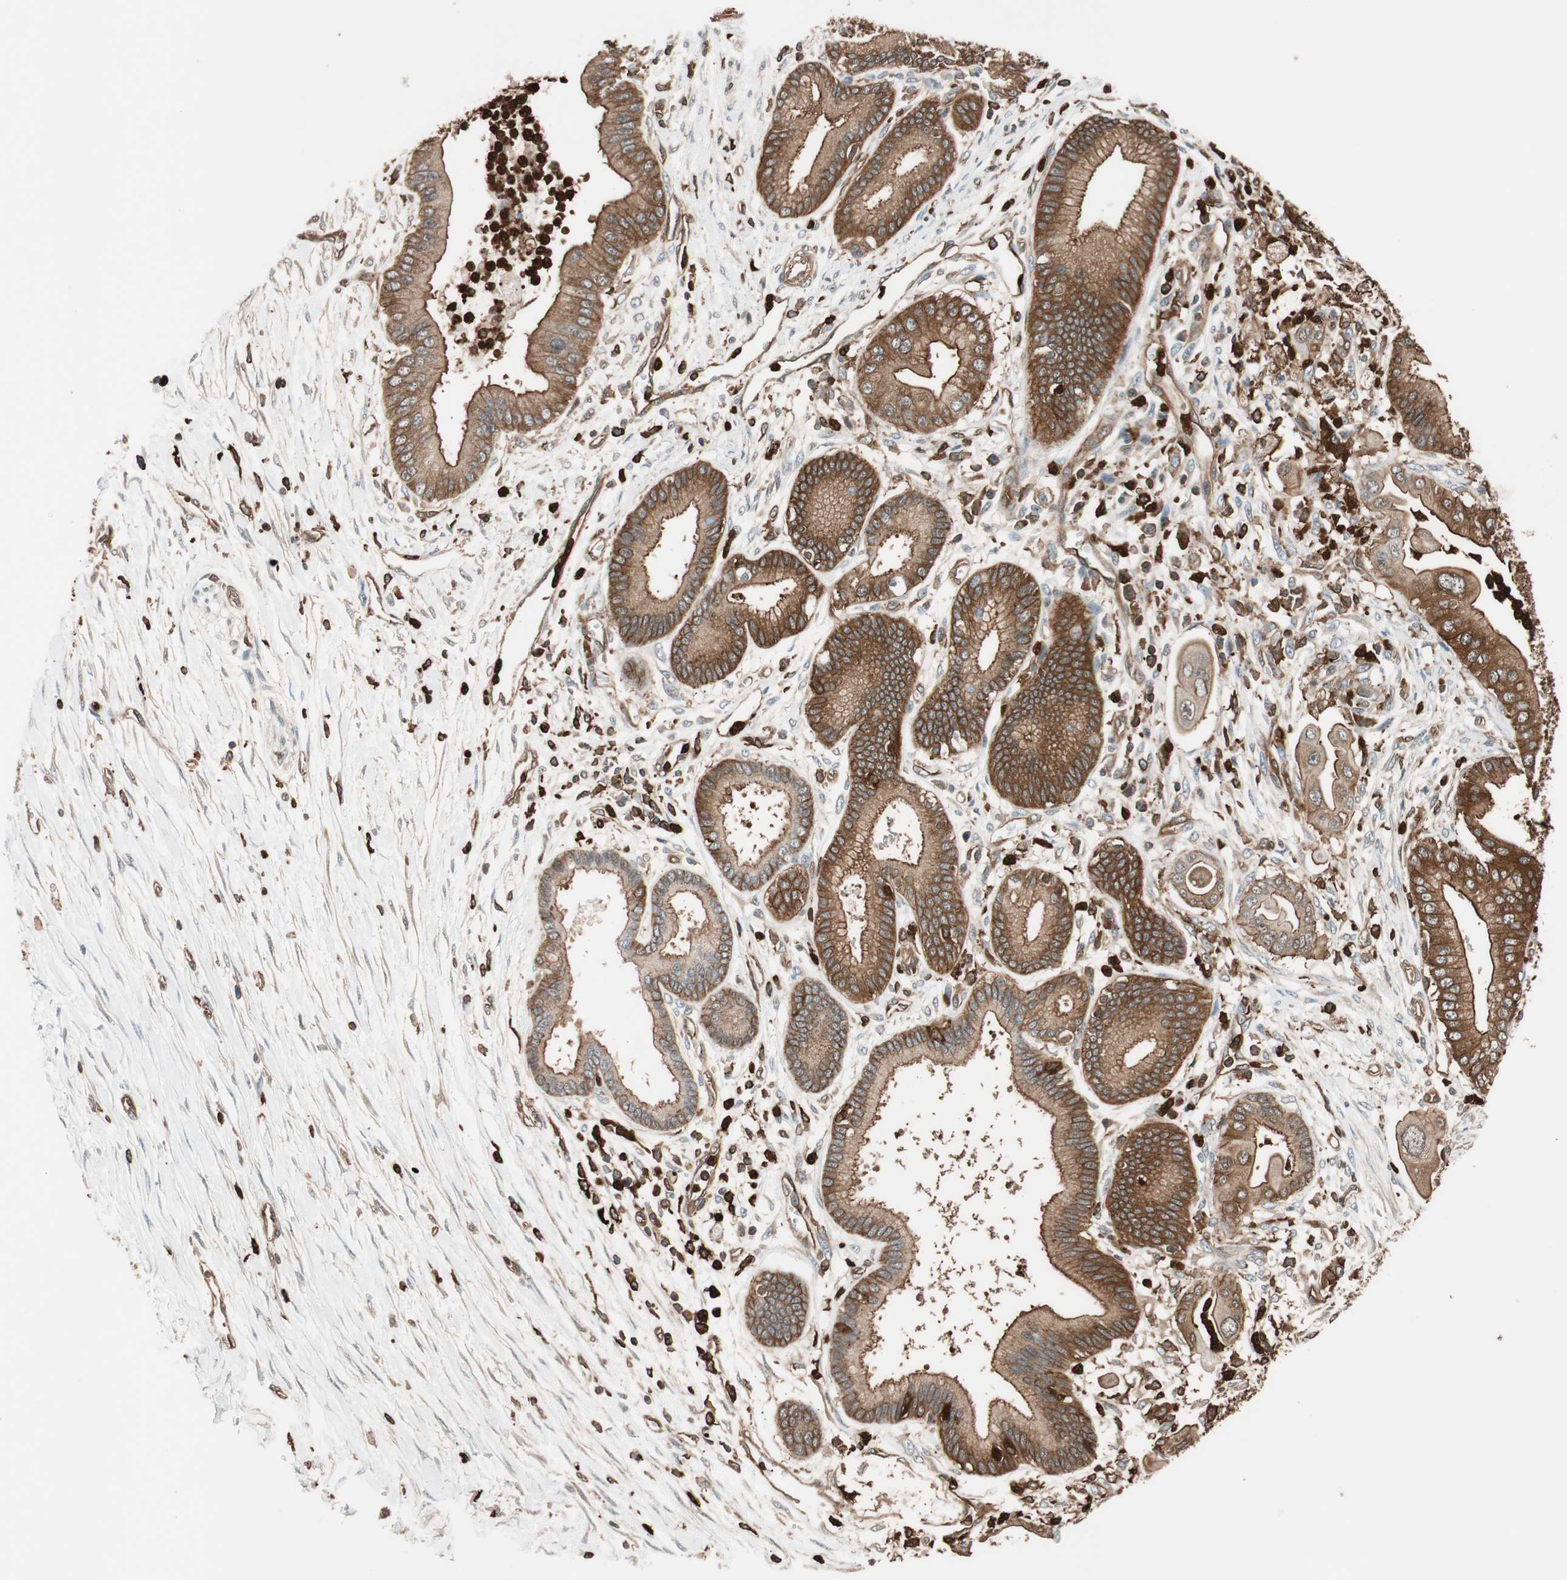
{"staining": {"intensity": "strong", "quantity": ">75%", "location": "cytoplasmic/membranous"}, "tissue": "pancreatic cancer", "cell_type": "Tumor cells", "image_type": "cancer", "snomed": [{"axis": "morphology", "description": "Adenocarcinoma, NOS"}, {"axis": "topography", "description": "Pancreas"}], "caption": "This is an image of immunohistochemistry staining of pancreatic cancer (adenocarcinoma), which shows strong expression in the cytoplasmic/membranous of tumor cells.", "gene": "VASP", "patient": {"sex": "male", "age": 59}}